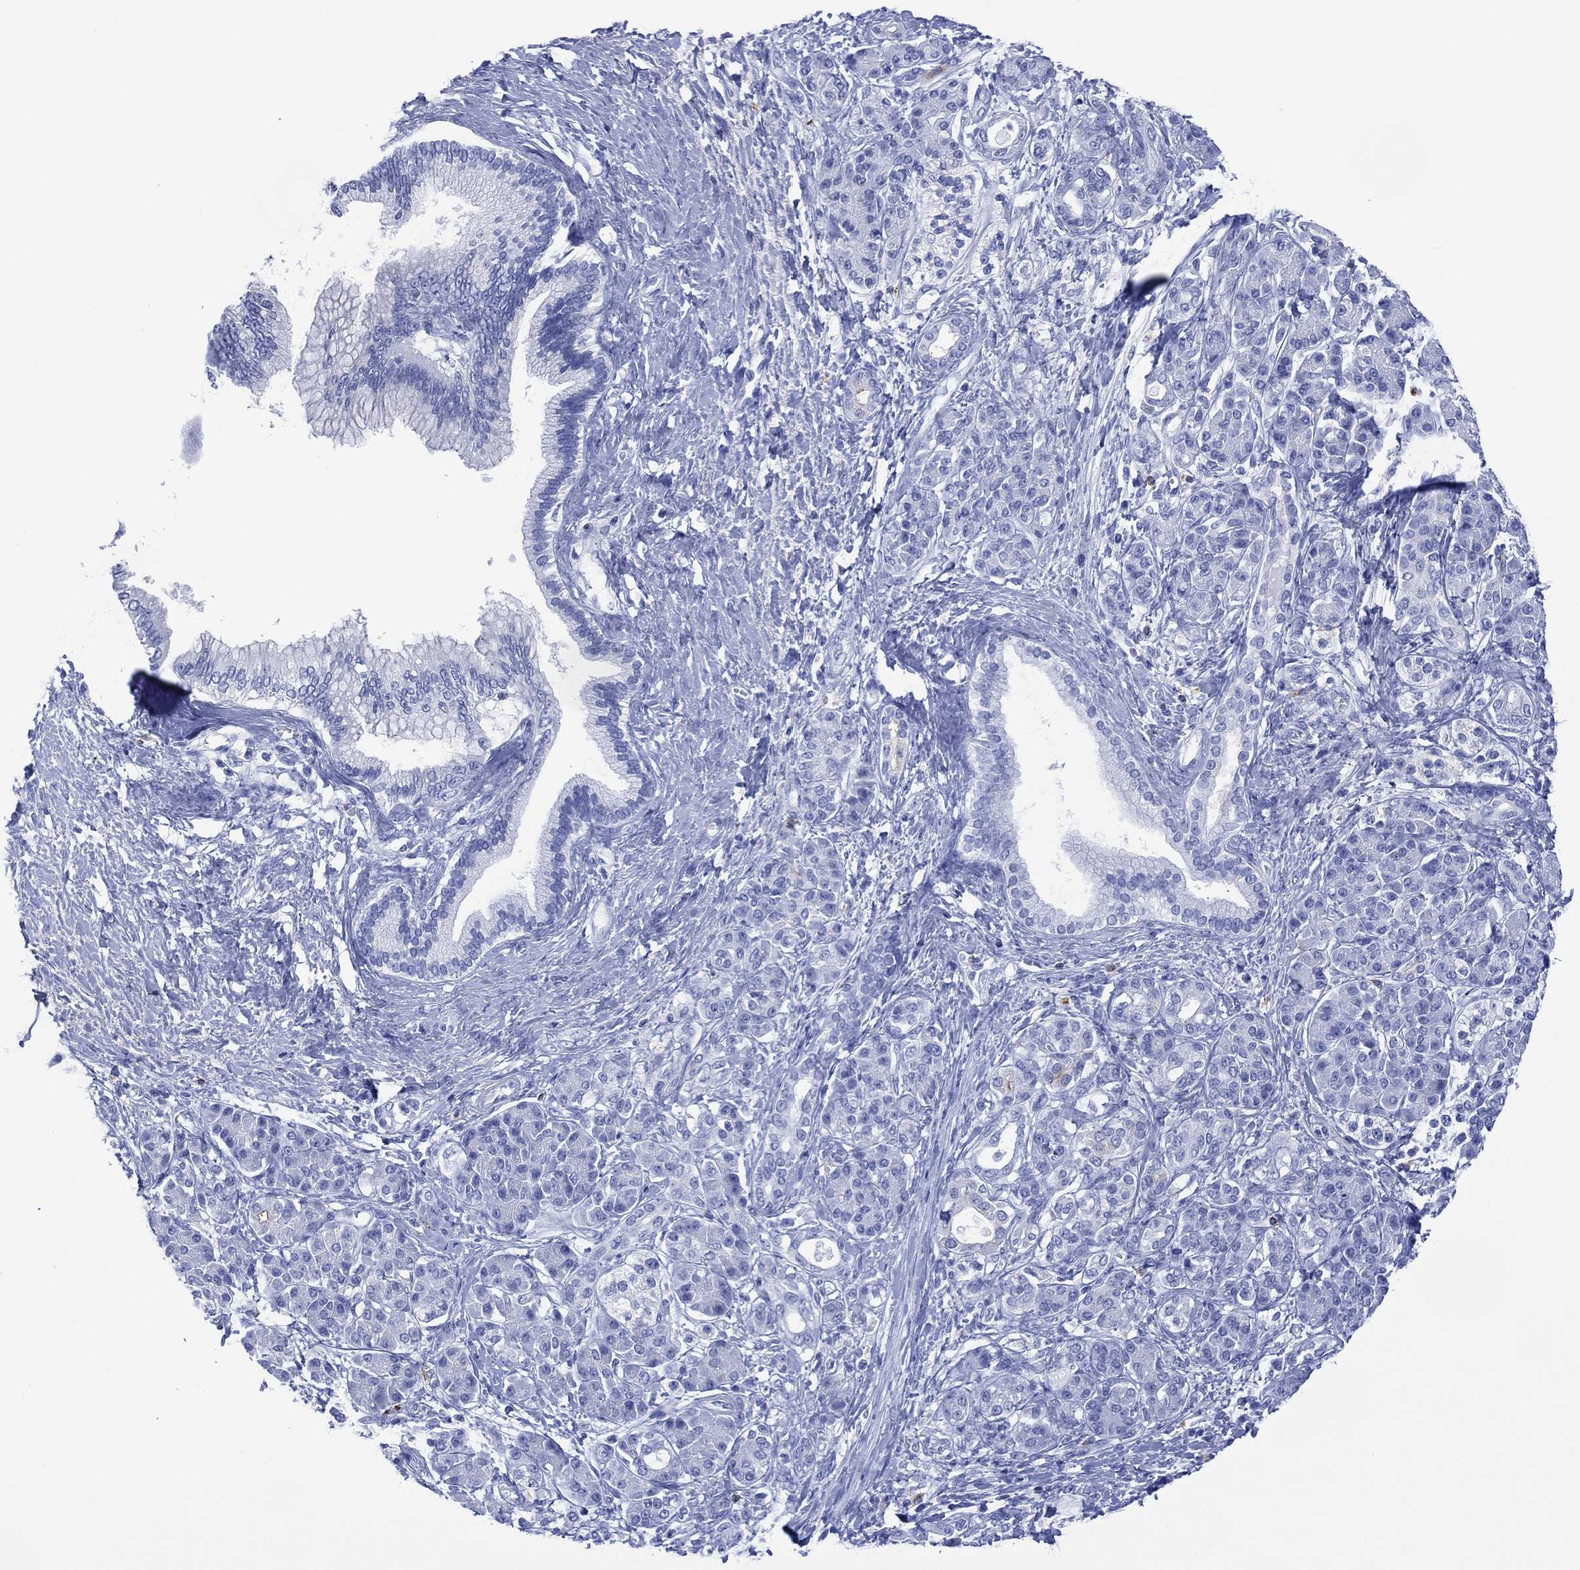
{"staining": {"intensity": "negative", "quantity": "none", "location": "none"}, "tissue": "pancreatic cancer", "cell_type": "Tumor cells", "image_type": "cancer", "snomed": [{"axis": "morphology", "description": "Adenocarcinoma, NOS"}, {"axis": "topography", "description": "Pancreas"}], "caption": "A high-resolution image shows immunohistochemistry staining of pancreatic adenocarcinoma, which exhibits no significant staining in tumor cells.", "gene": "DPP4", "patient": {"sex": "female", "age": 73}}